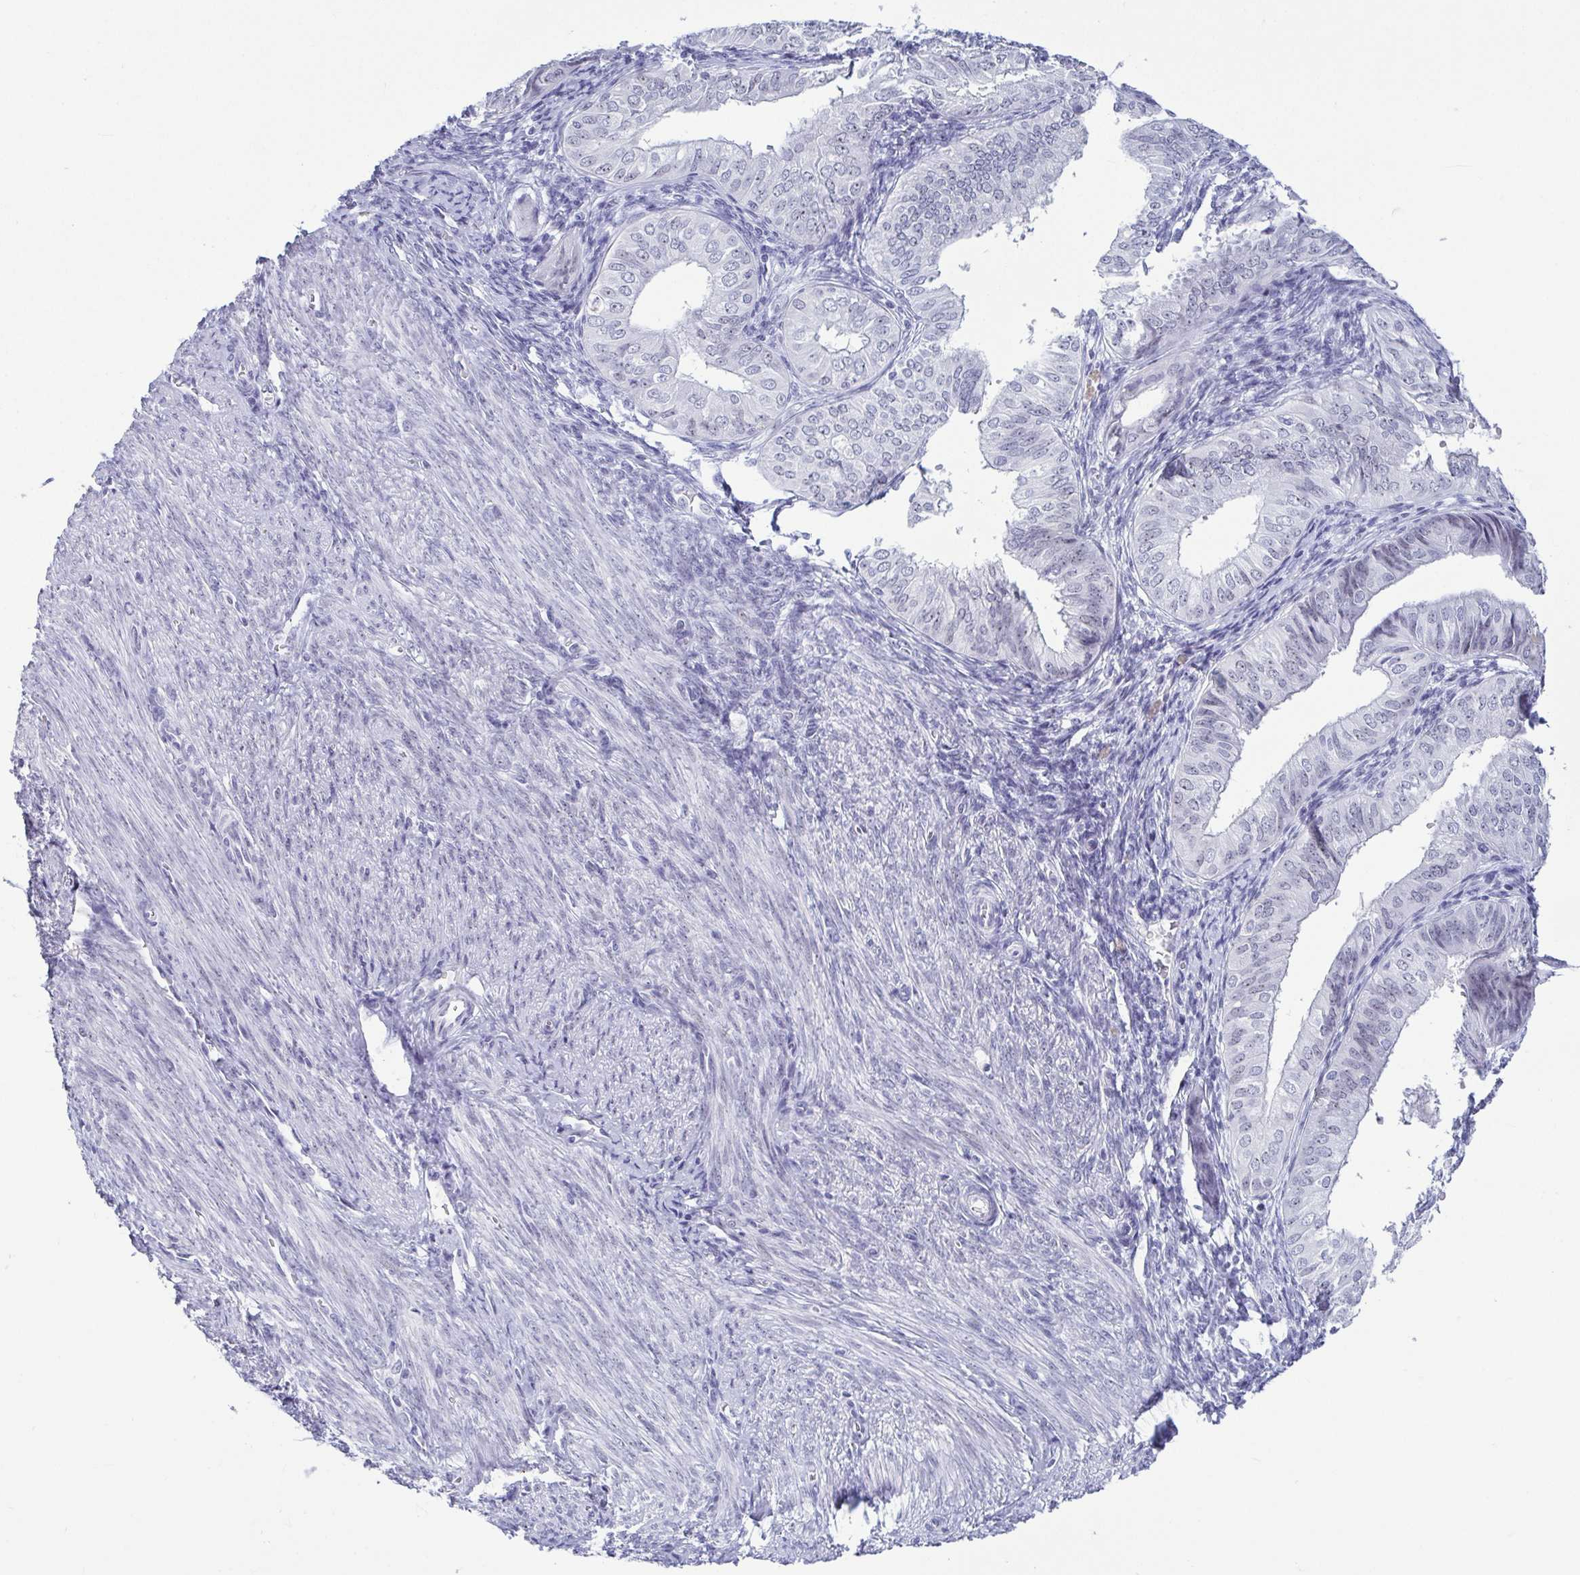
{"staining": {"intensity": "negative", "quantity": "none", "location": "none"}, "tissue": "endometrial cancer", "cell_type": "Tumor cells", "image_type": "cancer", "snomed": [{"axis": "morphology", "description": "Adenocarcinoma, NOS"}, {"axis": "topography", "description": "Endometrium"}], "caption": "Immunohistochemical staining of endometrial adenocarcinoma displays no significant expression in tumor cells.", "gene": "BZW1", "patient": {"sex": "female", "age": 58}}